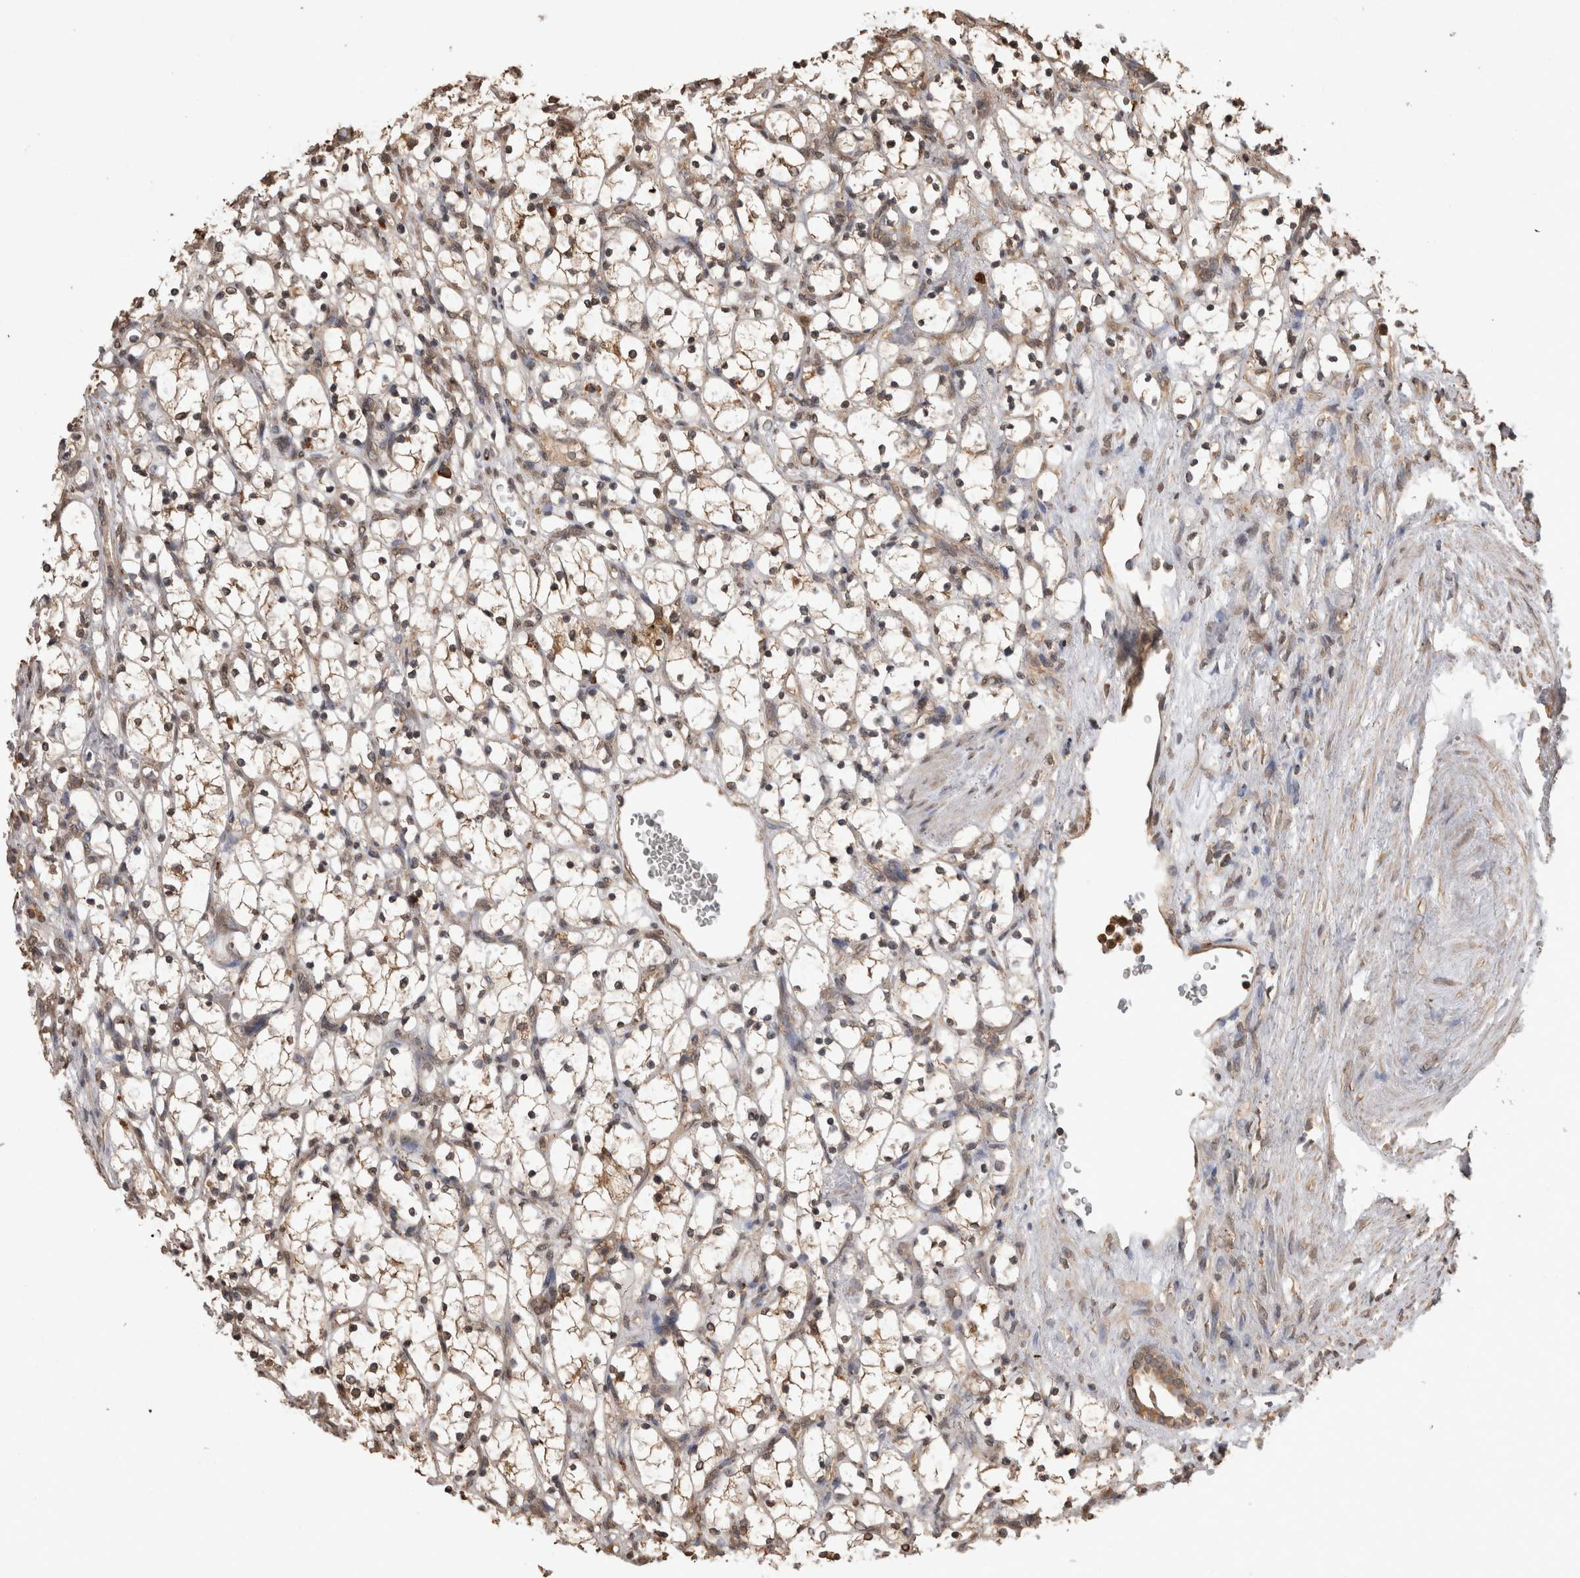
{"staining": {"intensity": "moderate", "quantity": ">75%", "location": "cytoplasmic/membranous,nuclear"}, "tissue": "renal cancer", "cell_type": "Tumor cells", "image_type": "cancer", "snomed": [{"axis": "morphology", "description": "Adenocarcinoma, NOS"}, {"axis": "topography", "description": "Kidney"}], "caption": "Human renal adenocarcinoma stained for a protein (brown) displays moderate cytoplasmic/membranous and nuclear positive expression in about >75% of tumor cells.", "gene": "SOCS5", "patient": {"sex": "female", "age": 69}}